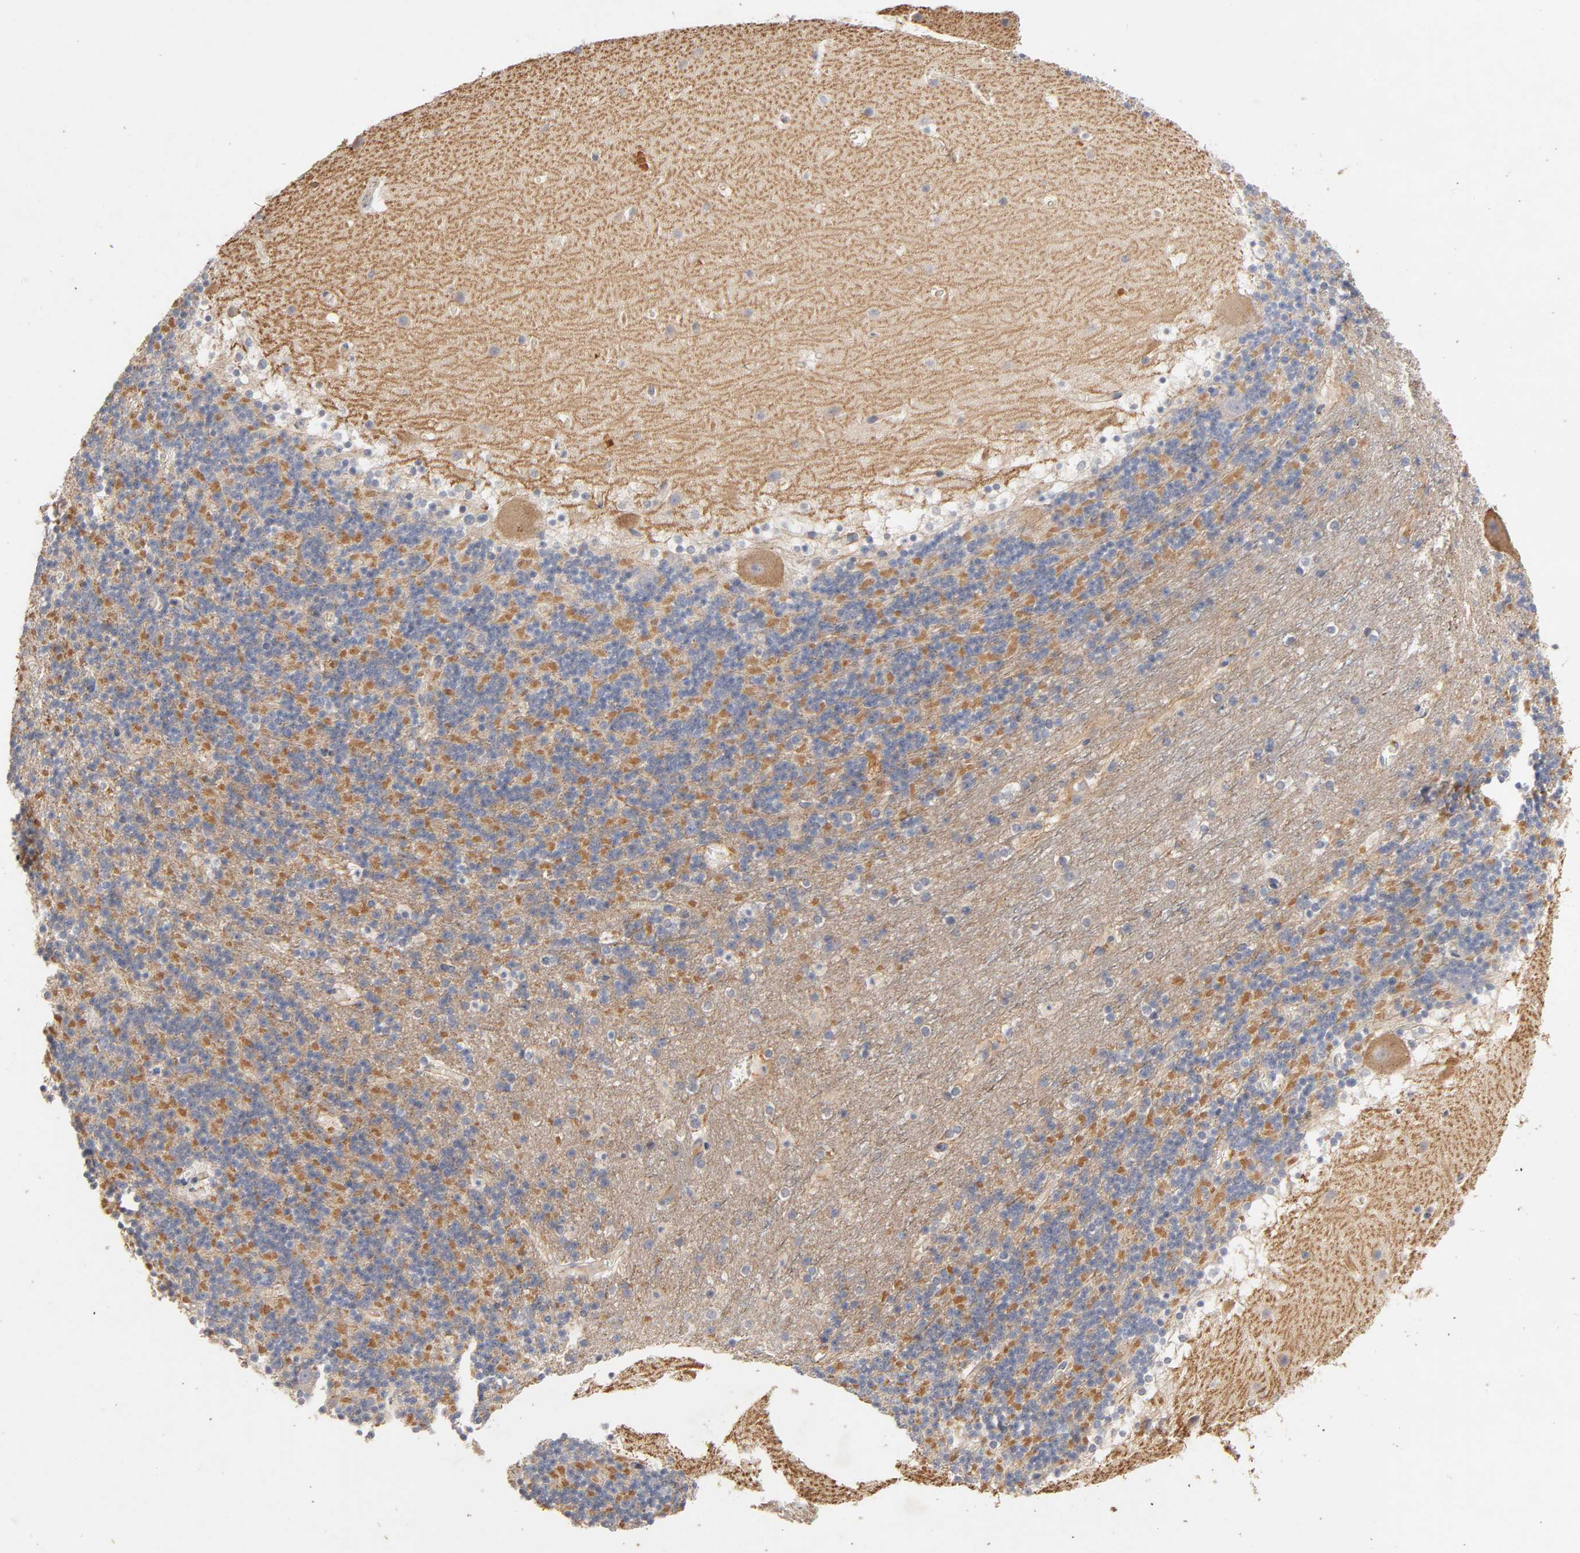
{"staining": {"intensity": "weak", "quantity": ">75%", "location": "cytoplasmic/membranous"}, "tissue": "cerebellum", "cell_type": "Cells in granular layer", "image_type": "normal", "snomed": [{"axis": "morphology", "description": "Normal tissue, NOS"}, {"axis": "topography", "description": "Cerebellum"}], "caption": "Cerebellum stained with a brown dye displays weak cytoplasmic/membranous positive staining in approximately >75% of cells in granular layer.", "gene": "PDZD11", "patient": {"sex": "male", "age": 45}}